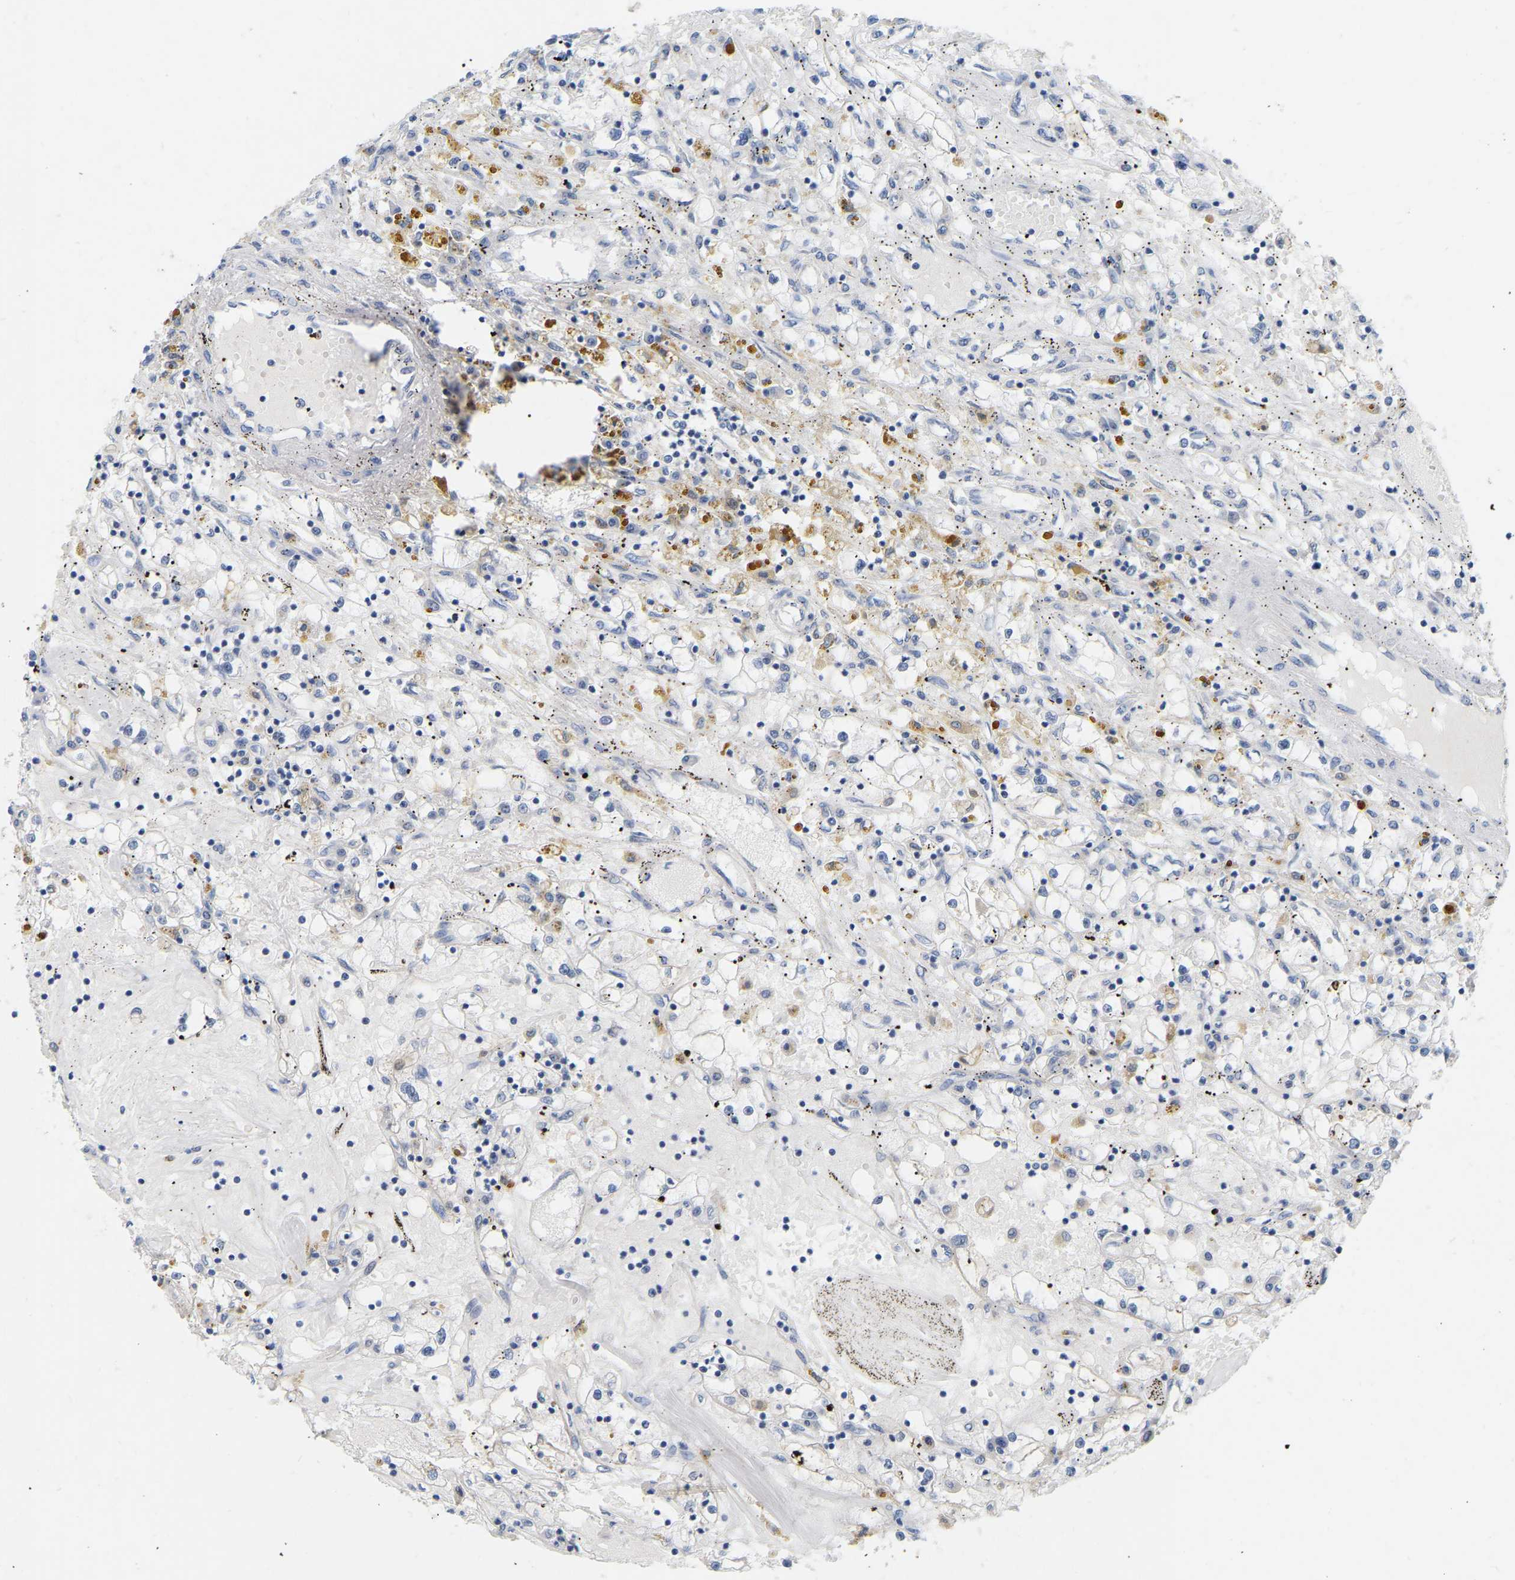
{"staining": {"intensity": "negative", "quantity": "none", "location": "none"}, "tissue": "renal cancer", "cell_type": "Tumor cells", "image_type": "cancer", "snomed": [{"axis": "morphology", "description": "Adenocarcinoma, NOS"}, {"axis": "topography", "description": "Kidney"}], "caption": "This micrograph is of renal adenocarcinoma stained with immunohistochemistry (IHC) to label a protein in brown with the nuclei are counter-stained blue. There is no staining in tumor cells.", "gene": "WIPI2", "patient": {"sex": "male", "age": 56}}